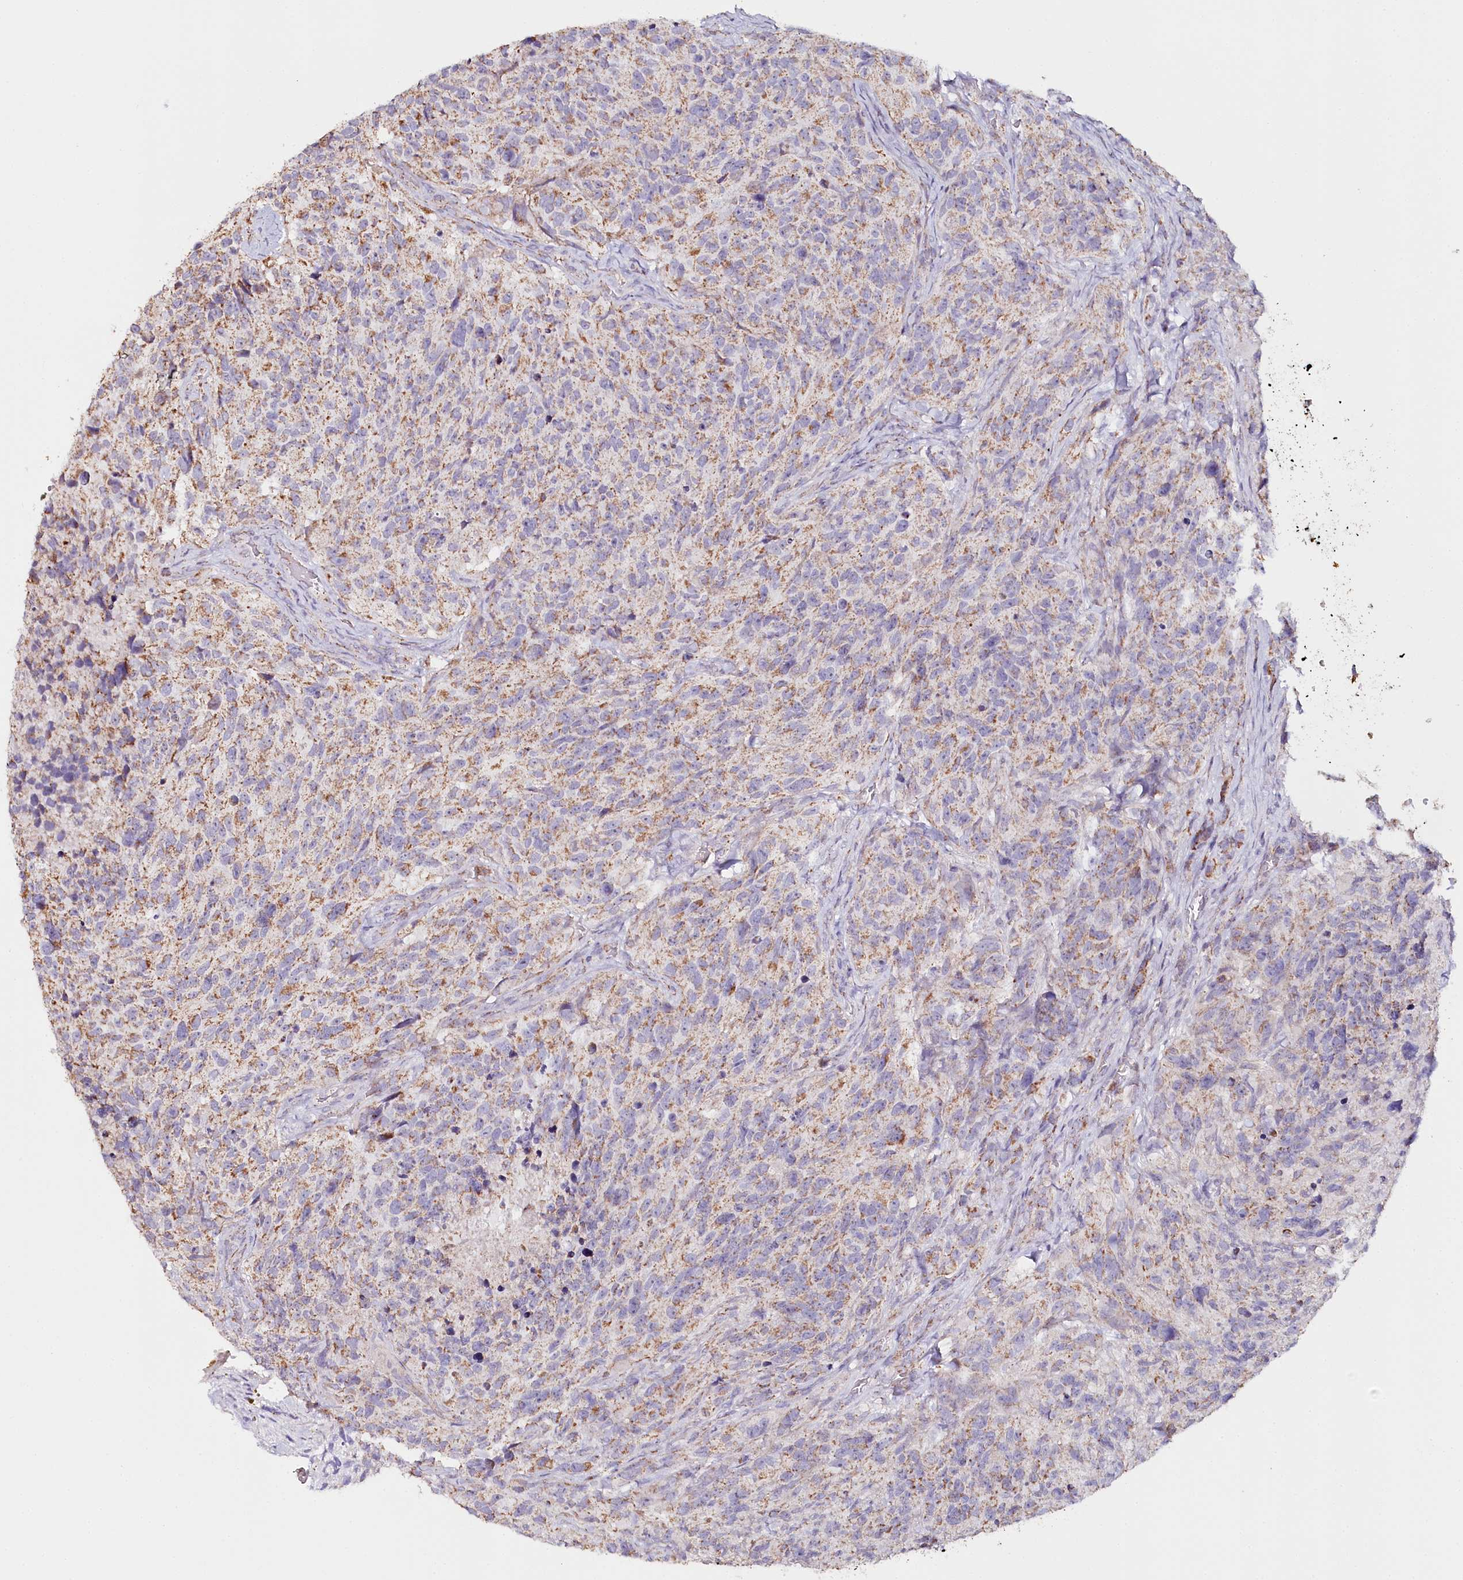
{"staining": {"intensity": "weak", "quantity": "<25%", "location": "cytoplasmic/membranous"}, "tissue": "glioma", "cell_type": "Tumor cells", "image_type": "cancer", "snomed": [{"axis": "morphology", "description": "Glioma, malignant, High grade"}, {"axis": "topography", "description": "Brain"}], "caption": "Immunohistochemical staining of glioma demonstrates no significant staining in tumor cells. (Brightfield microscopy of DAB (3,3'-diaminobenzidine) immunohistochemistry at high magnification).", "gene": "MMP25", "patient": {"sex": "male", "age": 69}}